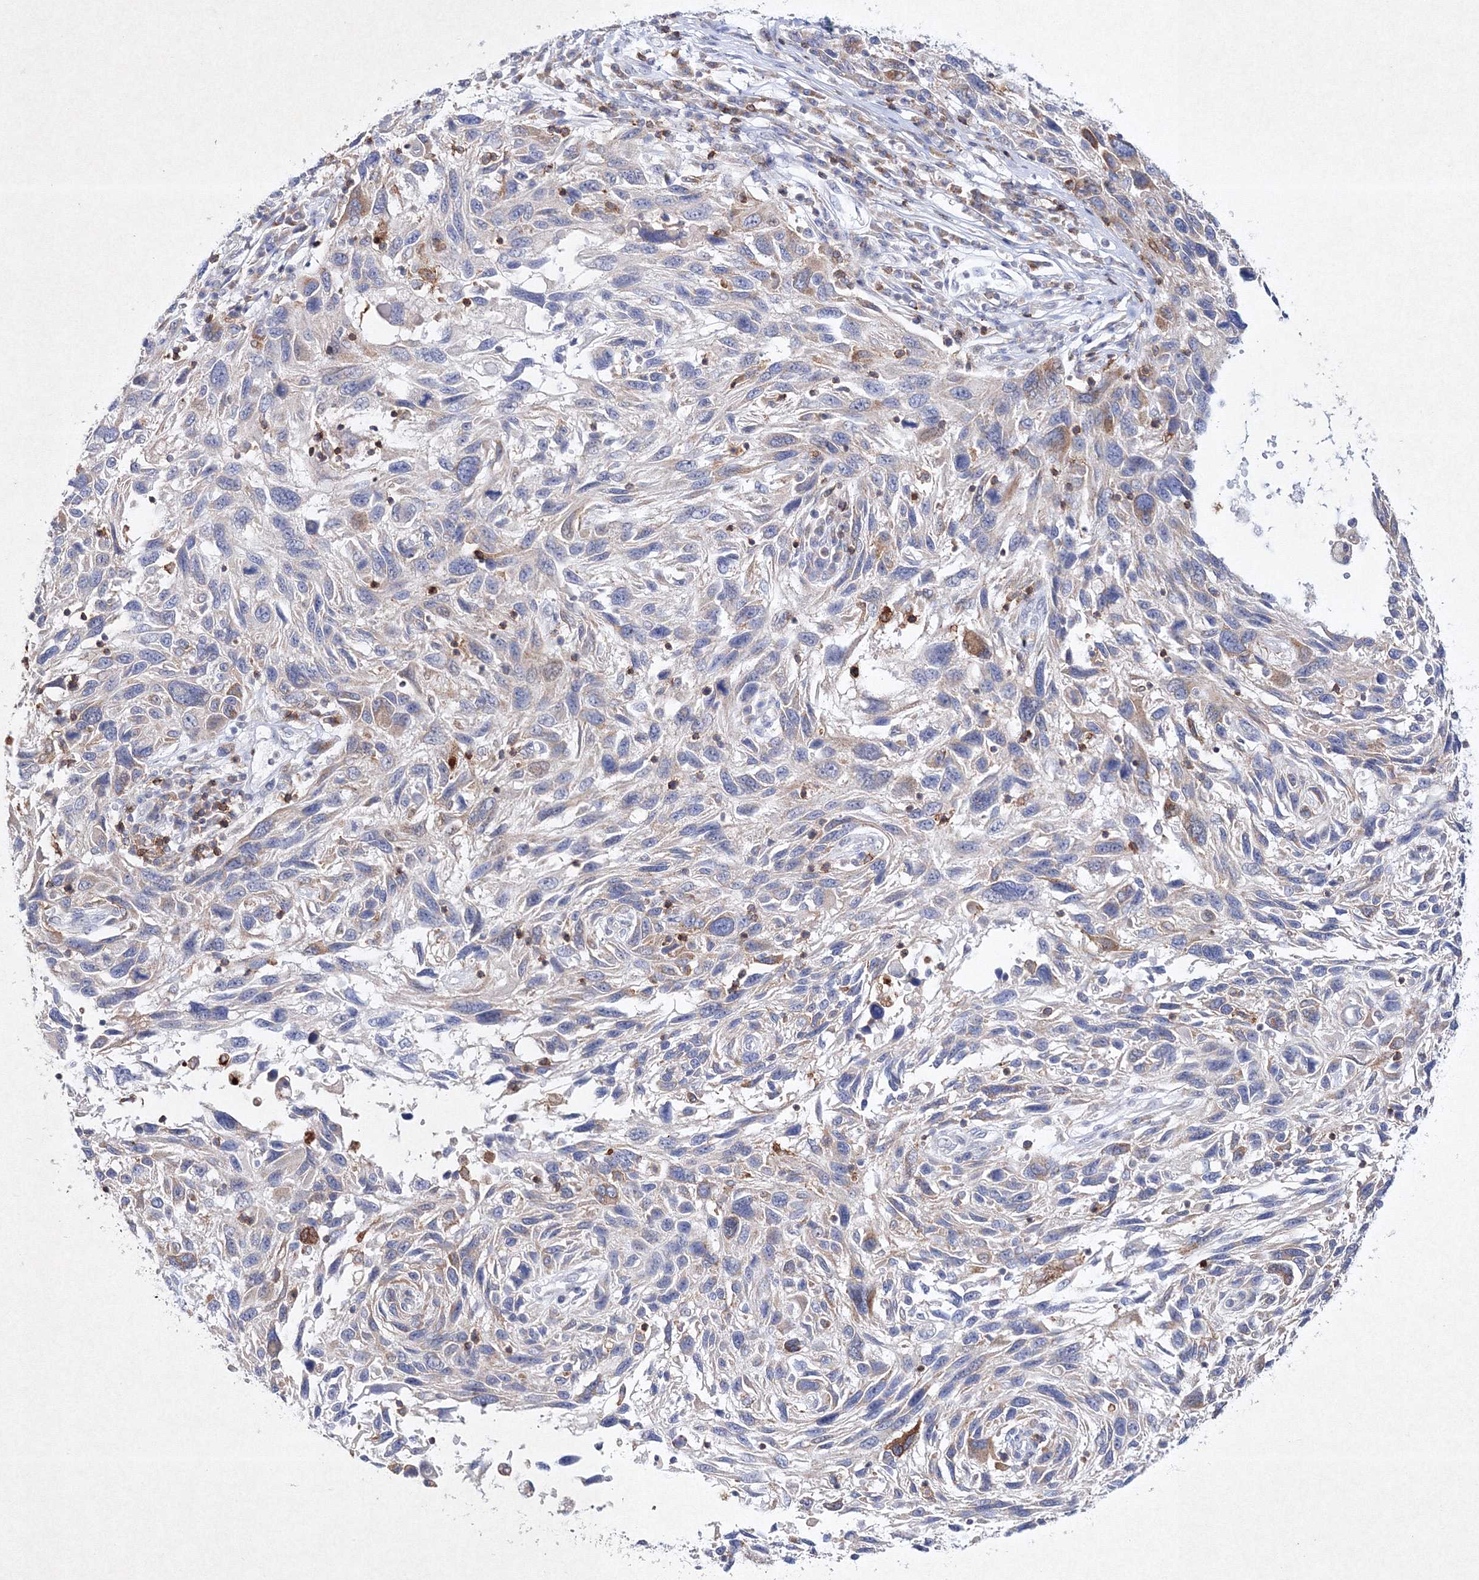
{"staining": {"intensity": "weak", "quantity": "25%-75%", "location": "cytoplasmic/membranous"}, "tissue": "melanoma", "cell_type": "Tumor cells", "image_type": "cancer", "snomed": [{"axis": "morphology", "description": "Malignant melanoma, NOS"}, {"axis": "topography", "description": "Skin"}], "caption": "The photomicrograph displays staining of melanoma, revealing weak cytoplasmic/membranous protein expression (brown color) within tumor cells.", "gene": "HCST", "patient": {"sex": "male", "age": 53}}